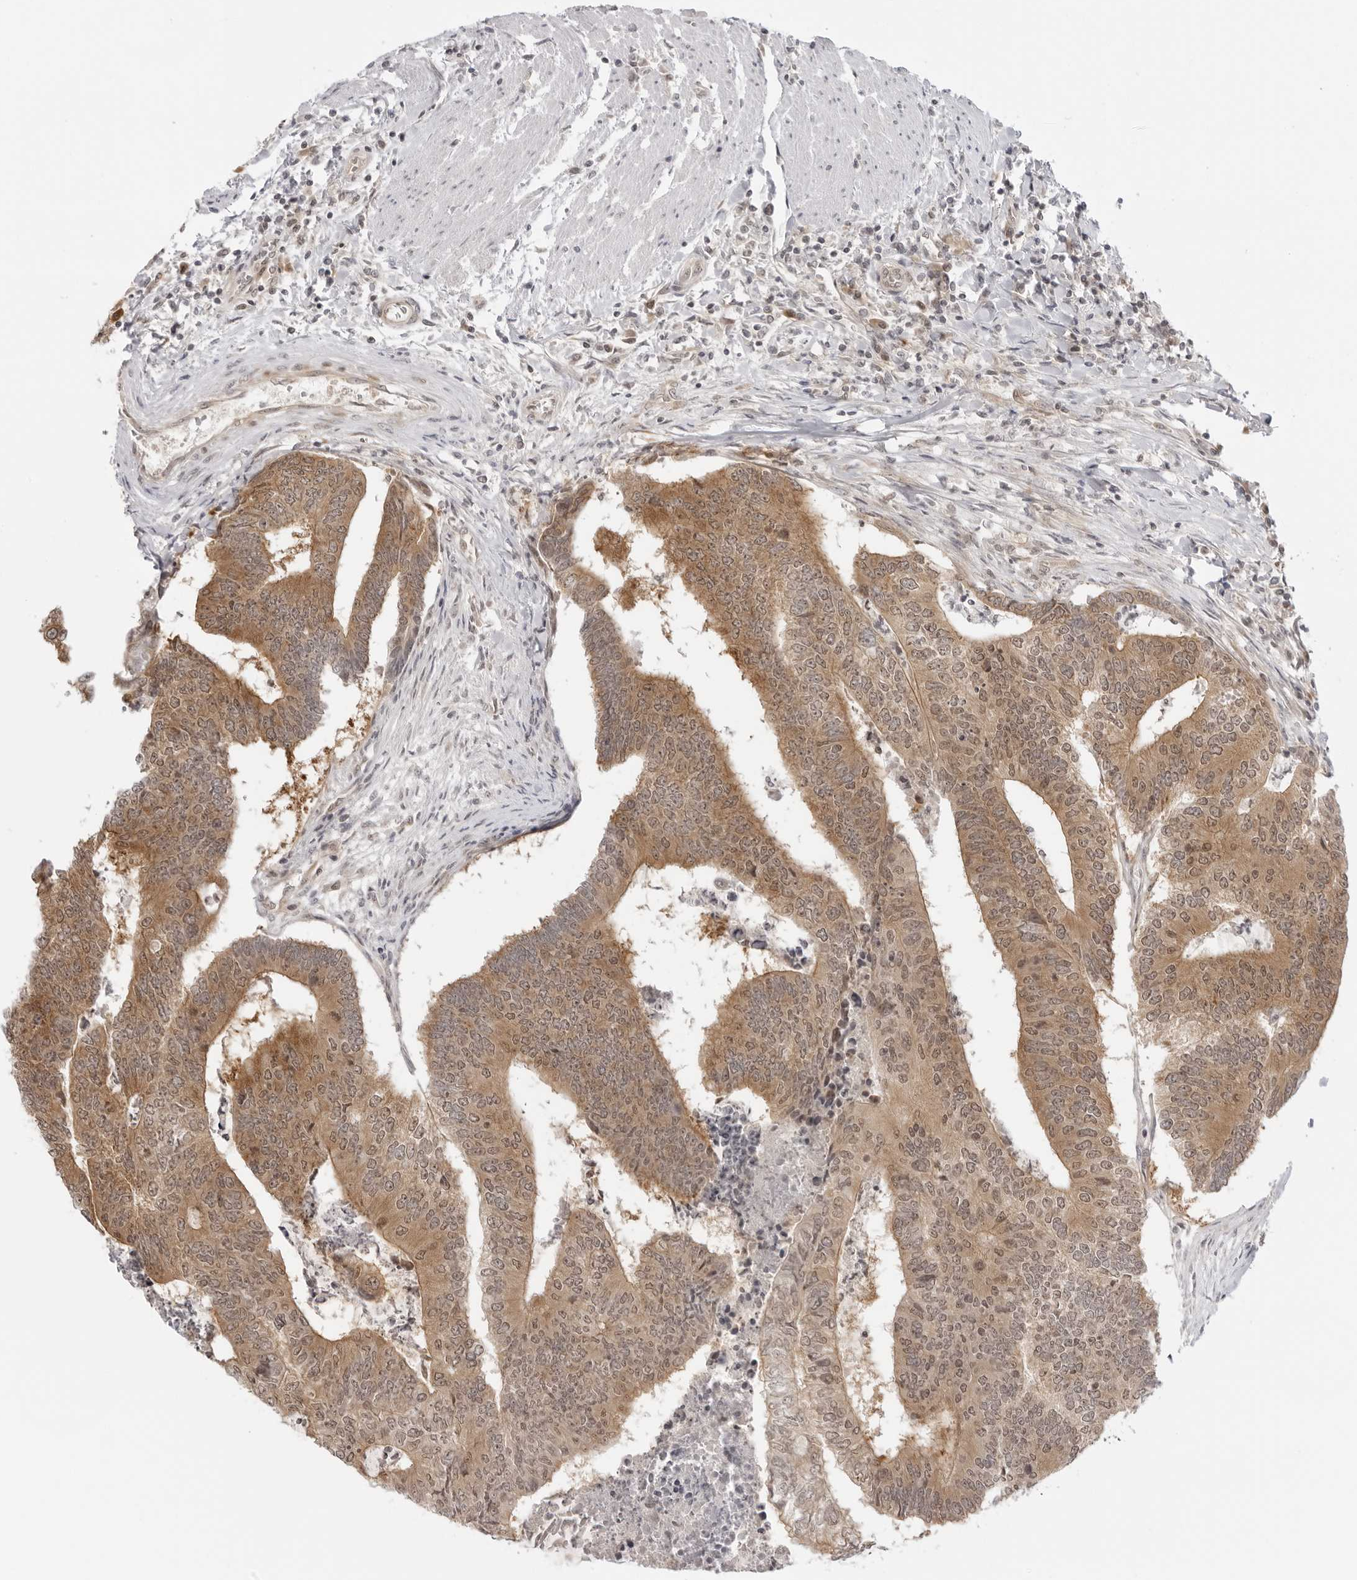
{"staining": {"intensity": "moderate", "quantity": ">75%", "location": "cytoplasmic/membranous,nuclear"}, "tissue": "colorectal cancer", "cell_type": "Tumor cells", "image_type": "cancer", "snomed": [{"axis": "morphology", "description": "Adenocarcinoma, NOS"}, {"axis": "topography", "description": "Colon"}], "caption": "A high-resolution histopathology image shows IHC staining of adenocarcinoma (colorectal), which reveals moderate cytoplasmic/membranous and nuclear expression in about >75% of tumor cells. (Stains: DAB in brown, nuclei in blue, Microscopy: brightfield microscopy at high magnification).", "gene": "PRRC2C", "patient": {"sex": "female", "age": 67}}